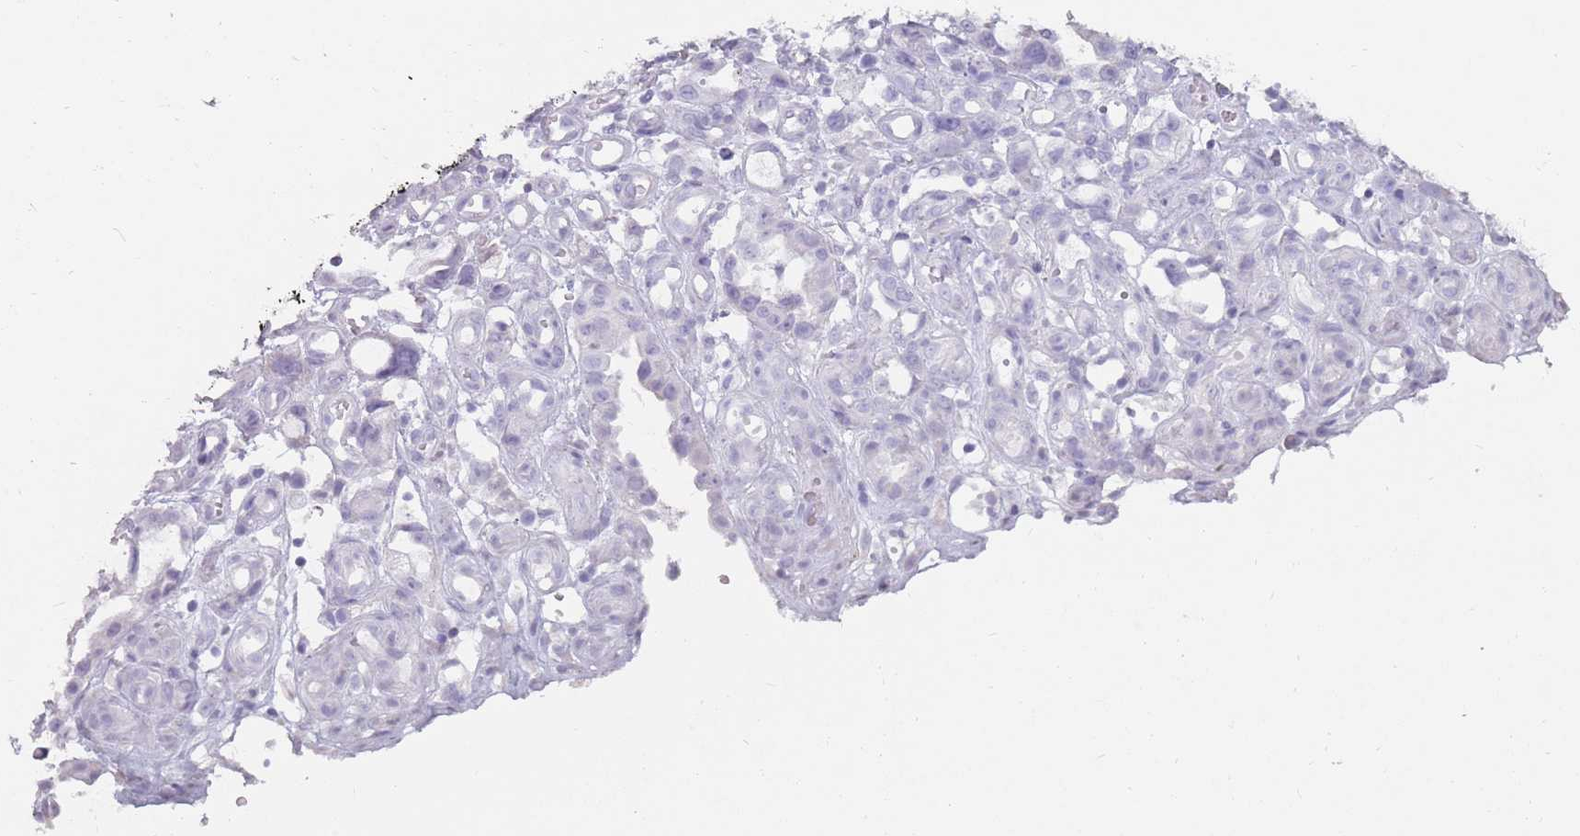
{"staining": {"intensity": "negative", "quantity": "none", "location": "none"}, "tissue": "stomach cancer", "cell_type": "Tumor cells", "image_type": "cancer", "snomed": [{"axis": "morphology", "description": "Adenocarcinoma, NOS"}, {"axis": "topography", "description": "Stomach"}], "caption": "DAB immunohistochemical staining of adenocarcinoma (stomach) displays no significant staining in tumor cells. The staining was performed using DAB (3,3'-diaminobenzidine) to visualize the protein expression in brown, while the nuclei were stained in blue with hematoxylin (Magnification: 20x).", "gene": "DDX4", "patient": {"sex": "male", "age": 55}}